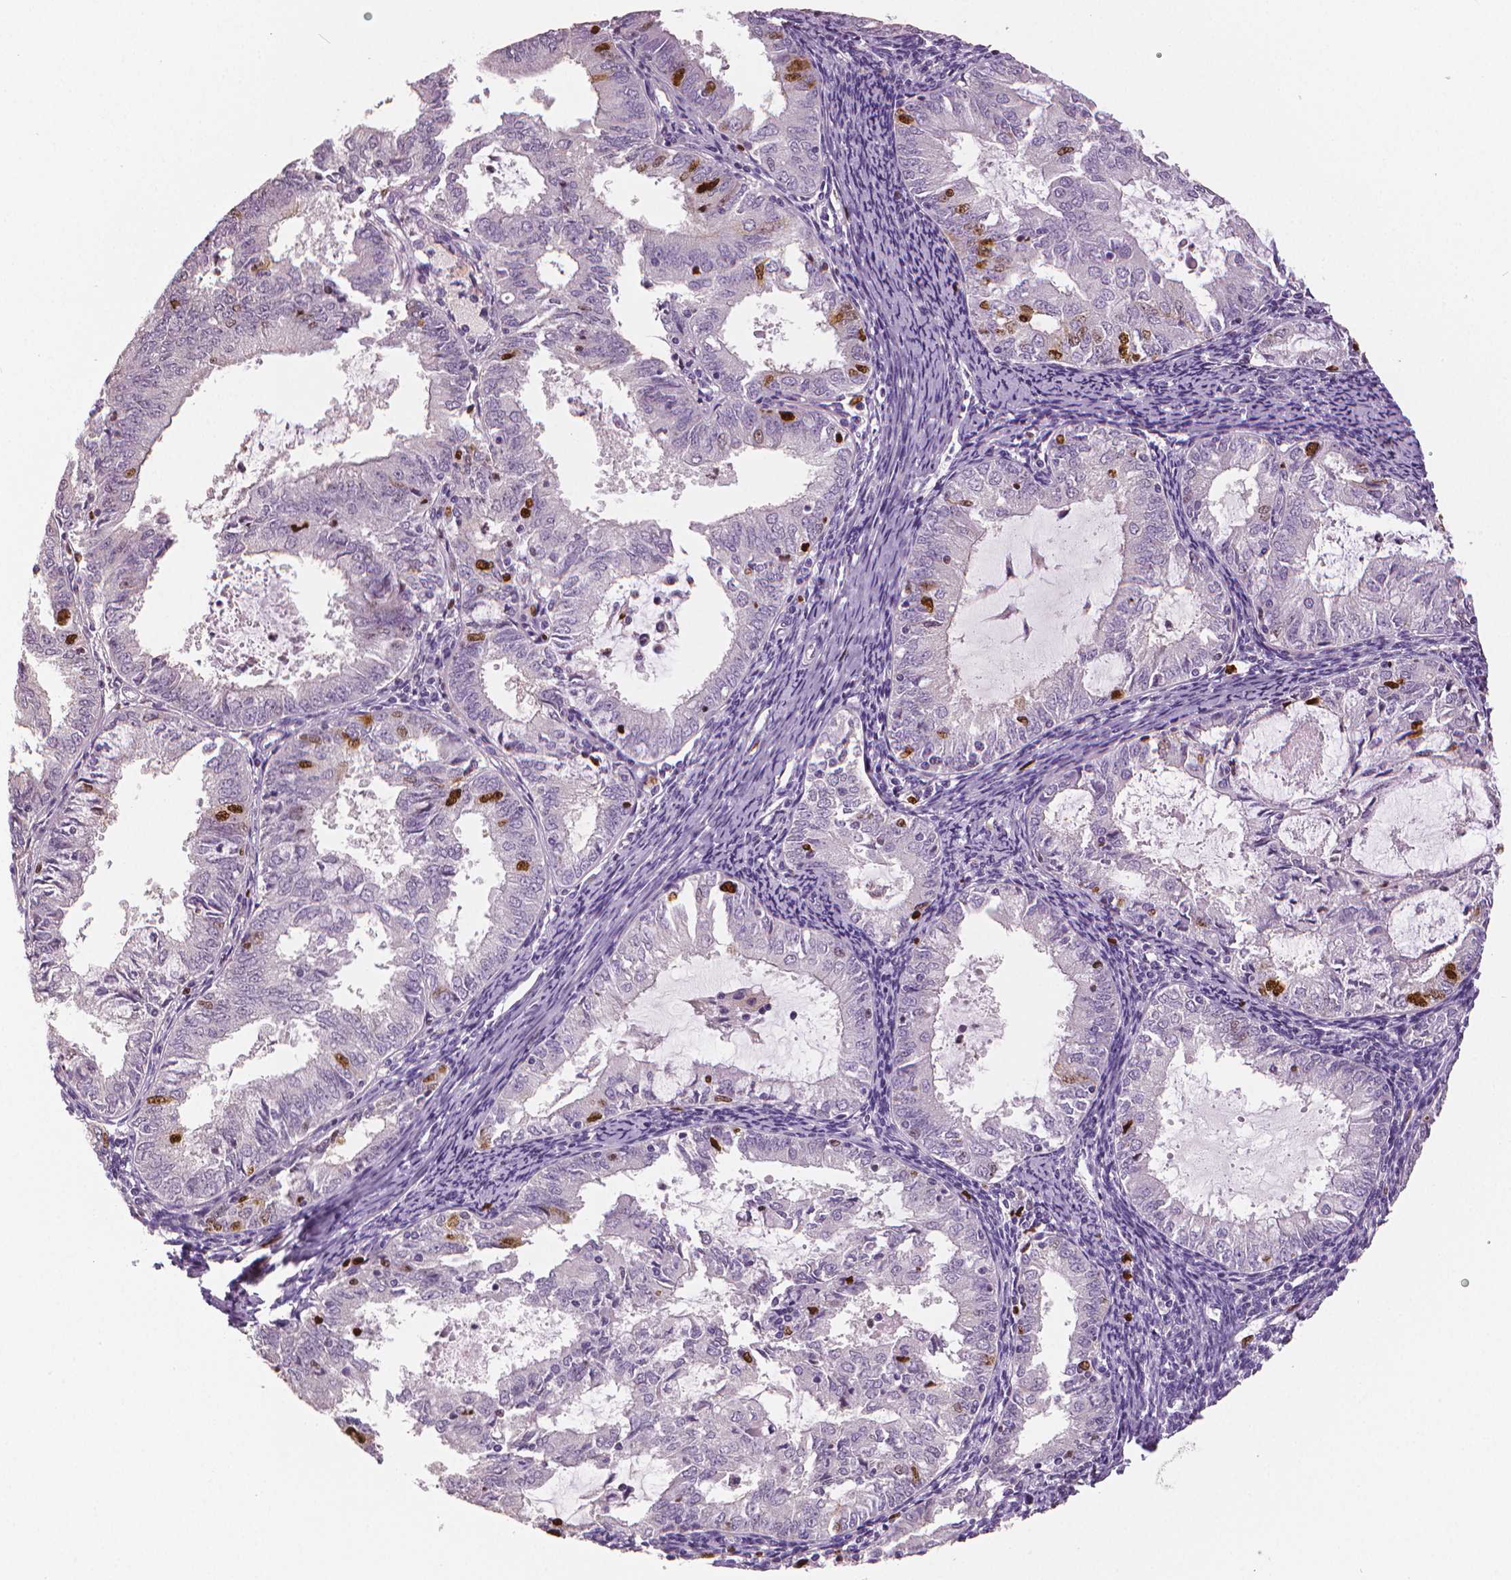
{"staining": {"intensity": "strong", "quantity": "<25%", "location": "nuclear"}, "tissue": "endometrial cancer", "cell_type": "Tumor cells", "image_type": "cancer", "snomed": [{"axis": "morphology", "description": "Adenocarcinoma, NOS"}, {"axis": "topography", "description": "Endometrium"}], "caption": "DAB immunohistochemical staining of human endometrial cancer (adenocarcinoma) displays strong nuclear protein expression in approximately <25% of tumor cells.", "gene": "MKI67", "patient": {"sex": "female", "age": 57}}